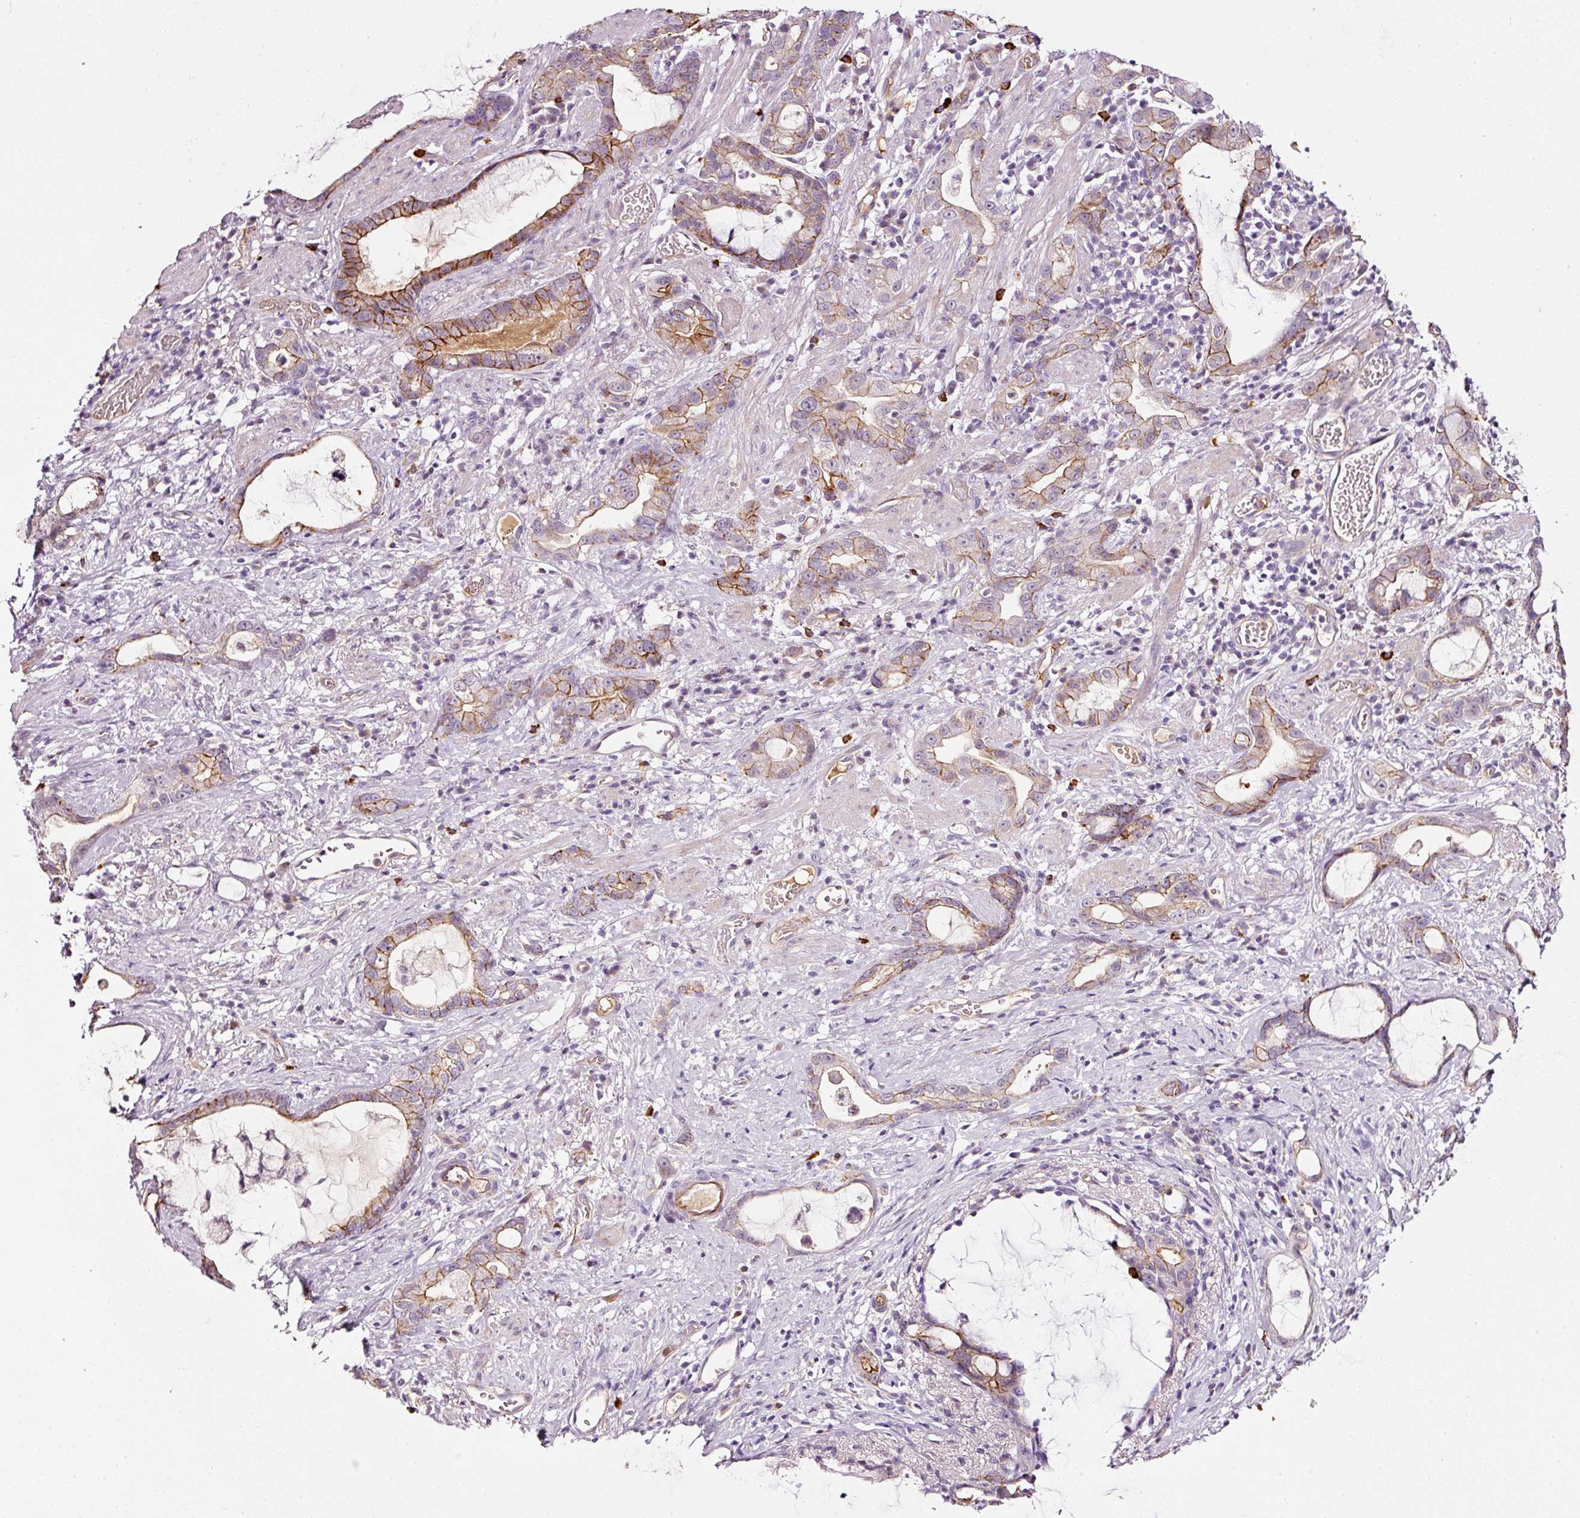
{"staining": {"intensity": "weak", "quantity": ">75%", "location": "cytoplasmic/membranous"}, "tissue": "stomach cancer", "cell_type": "Tumor cells", "image_type": "cancer", "snomed": [{"axis": "morphology", "description": "Adenocarcinoma, NOS"}, {"axis": "topography", "description": "Stomach"}], "caption": "Protein staining shows weak cytoplasmic/membranous expression in about >75% of tumor cells in stomach cancer (adenocarcinoma).", "gene": "ABCB4", "patient": {"sex": "male", "age": 55}}